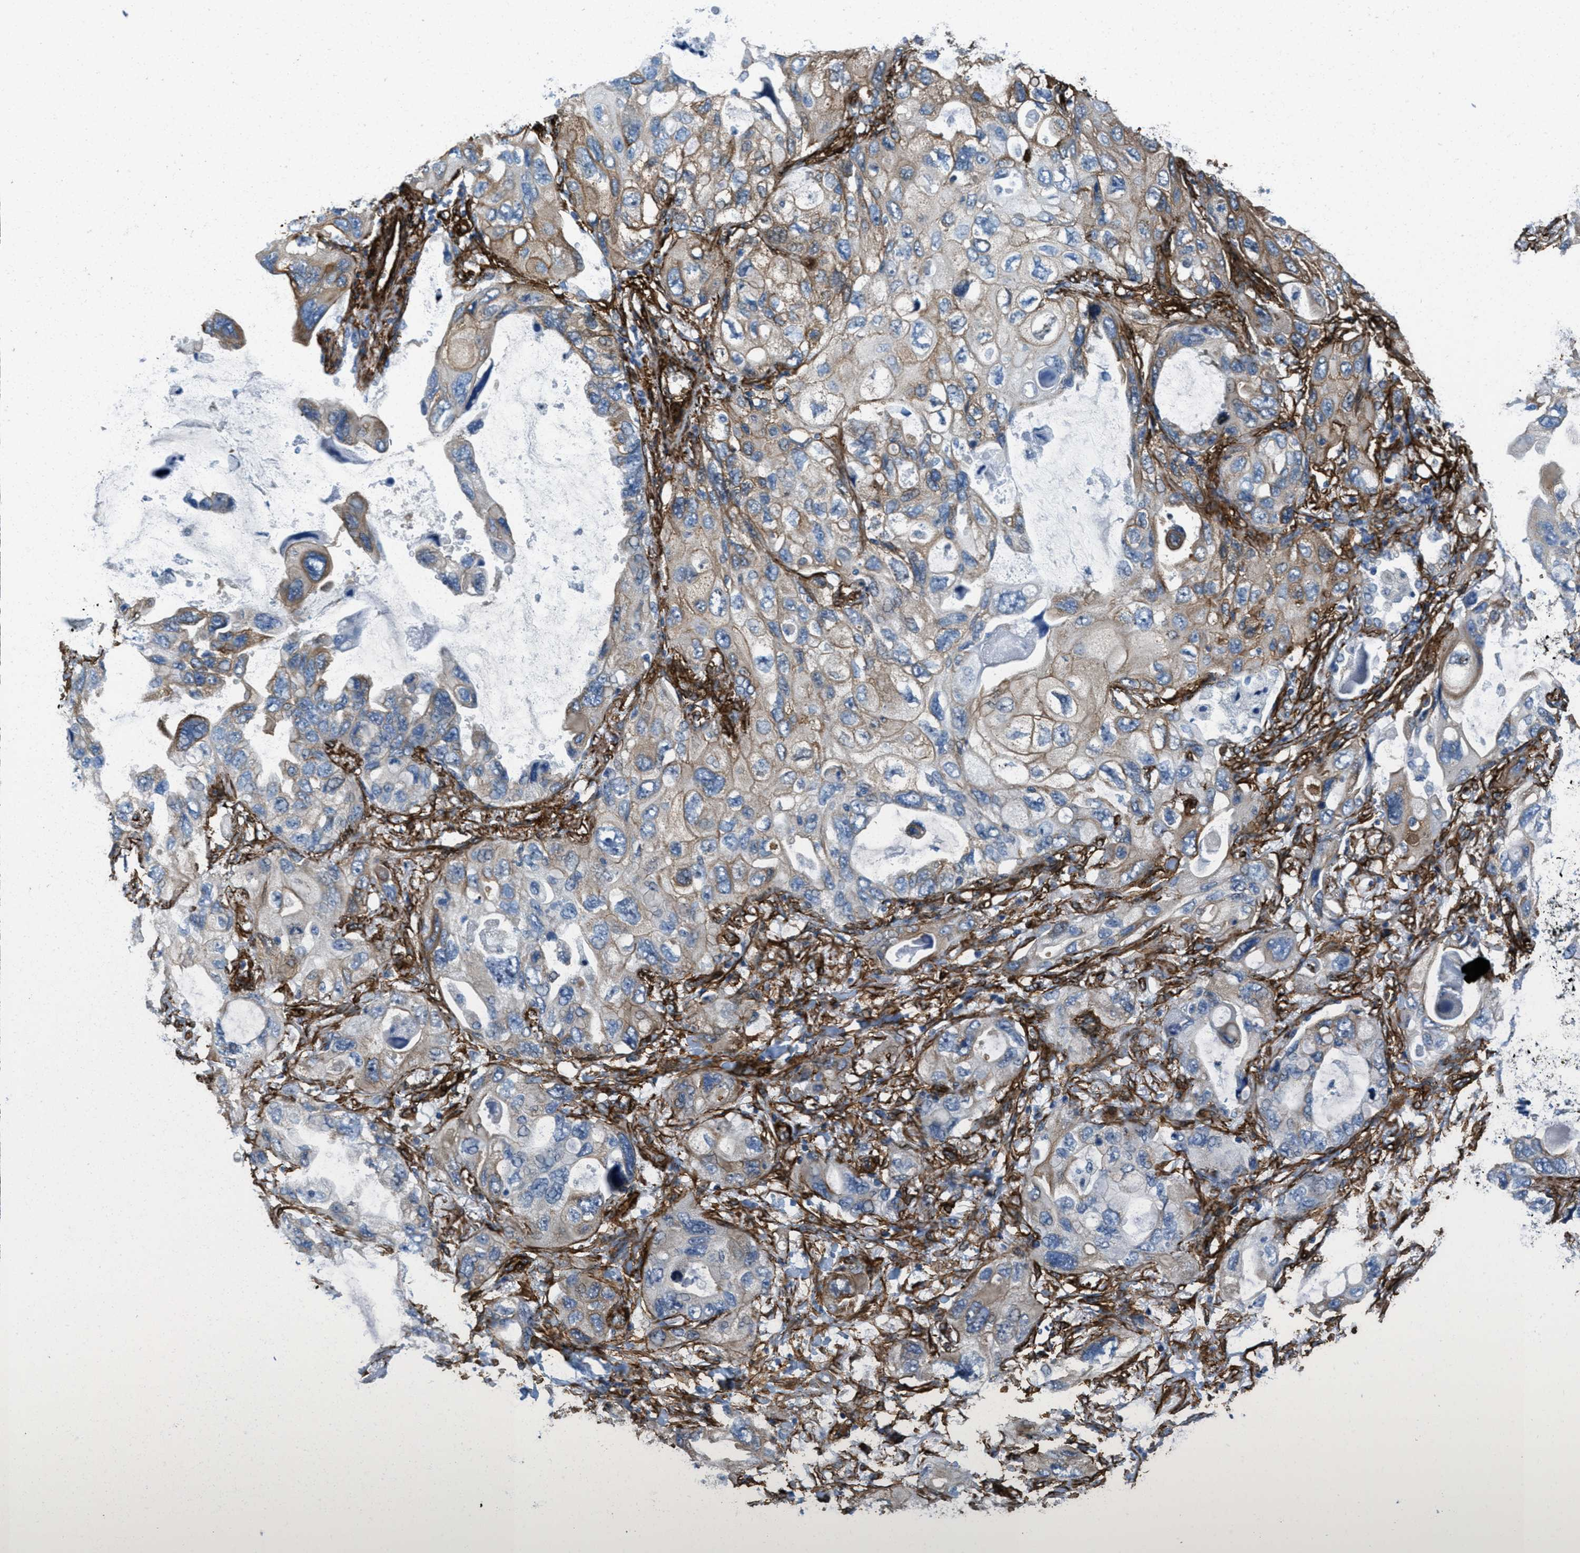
{"staining": {"intensity": "moderate", "quantity": "25%-75%", "location": "cytoplasmic/membranous"}, "tissue": "lung cancer", "cell_type": "Tumor cells", "image_type": "cancer", "snomed": [{"axis": "morphology", "description": "Squamous cell carcinoma, NOS"}, {"axis": "topography", "description": "Lung"}], "caption": "Immunohistochemical staining of lung cancer reveals medium levels of moderate cytoplasmic/membranous expression in approximately 25%-75% of tumor cells. Immunohistochemistry stains the protein in brown and the nuclei are stained blue.", "gene": "CALD1", "patient": {"sex": "female", "age": 73}}